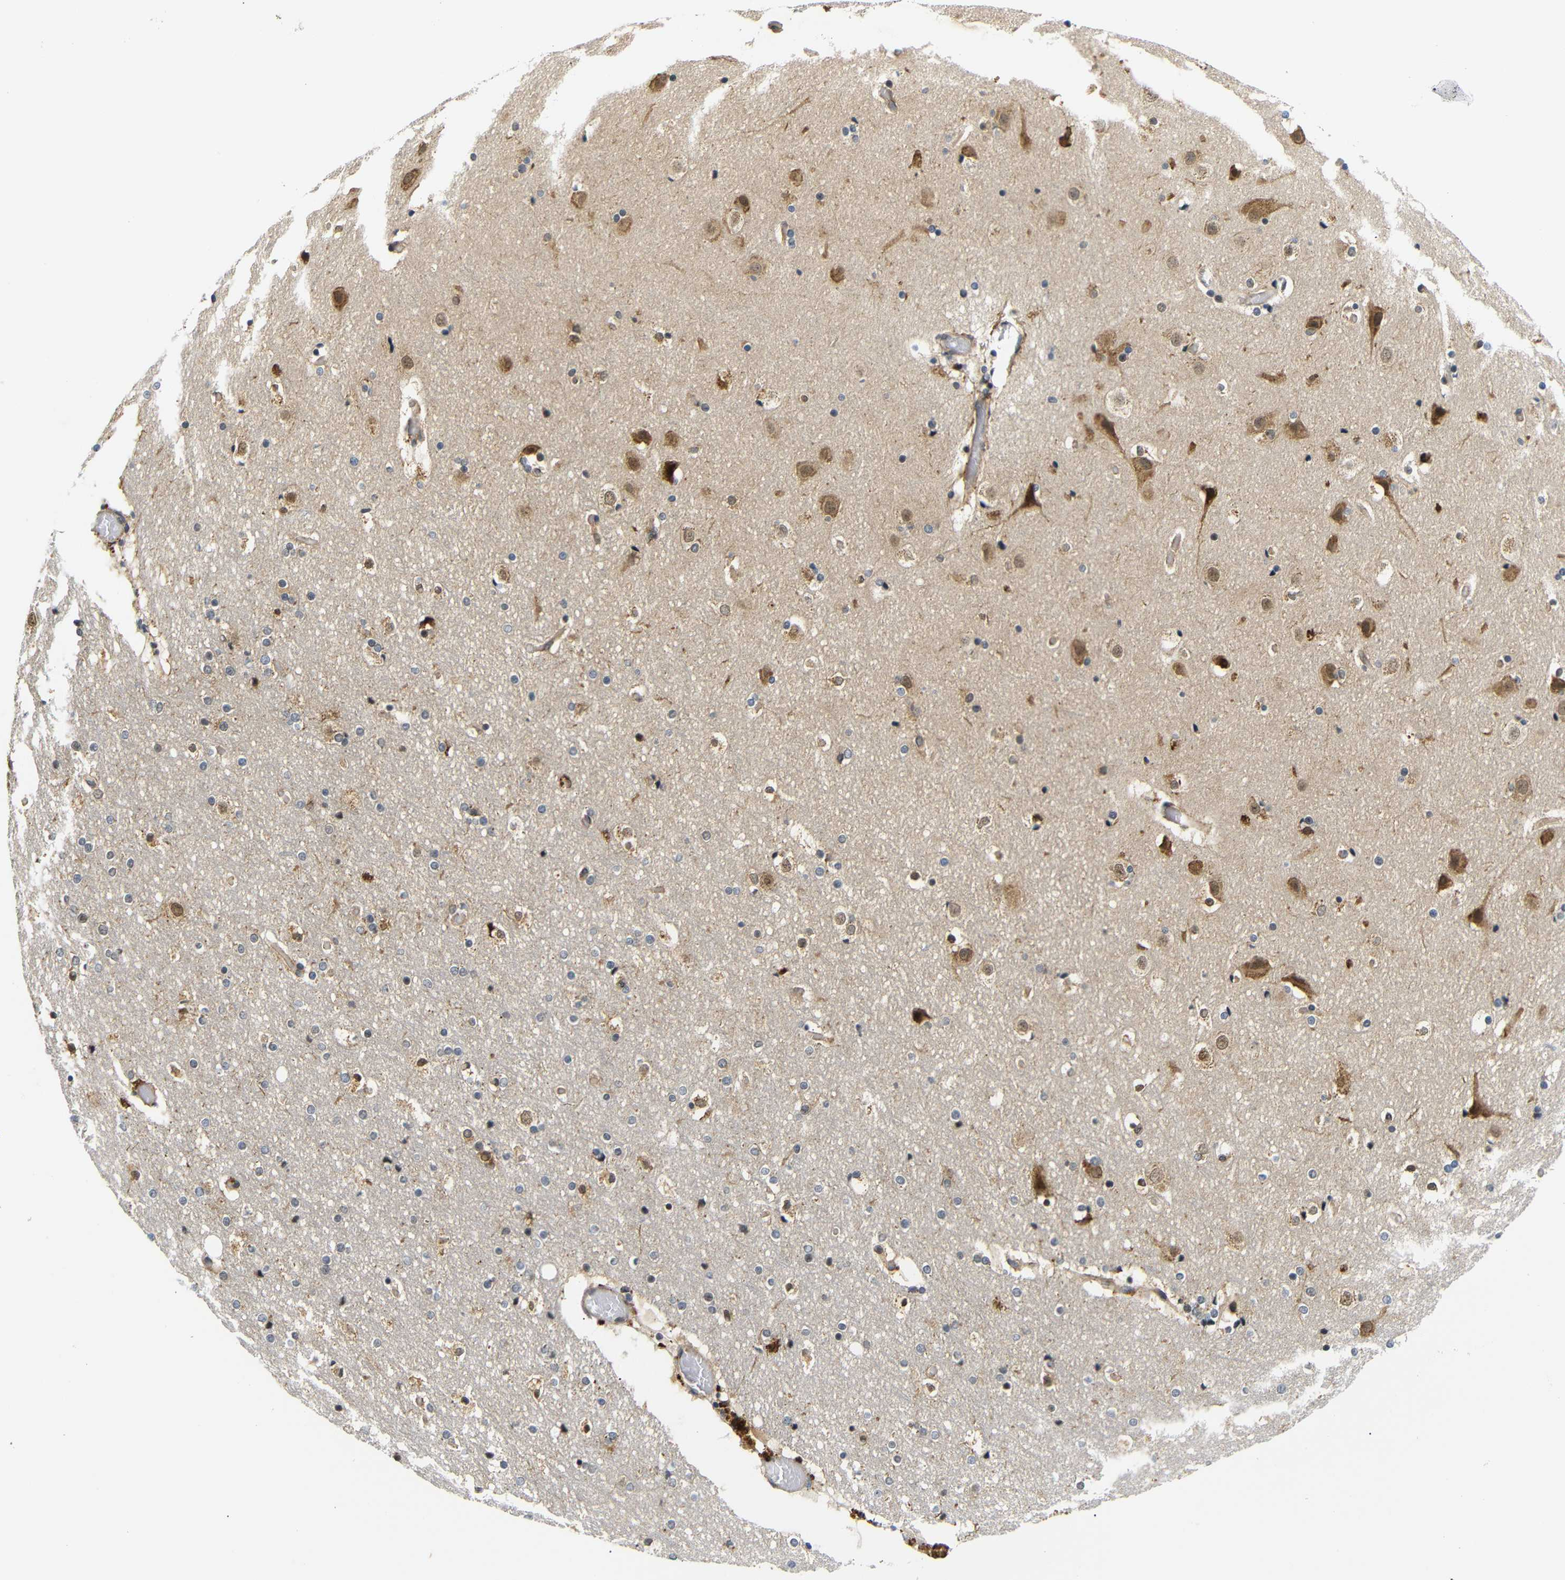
{"staining": {"intensity": "weak", "quantity": "25%-75%", "location": "cytoplasmic/membranous"}, "tissue": "cerebral cortex", "cell_type": "Endothelial cells", "image_type": "normal", "snomed": [{"axis": "morphology", "description": "Normal tissue, NOS"}, {"axis": "topography", "description": "Cerebral cortex"}], "caption": "Normal cerebral cortex exhibits weak cytoplasmic/membranous expression in approximately 25%-75% of endothelial cells, visualized by immunohistochemistry. (DAB = brown stain, brightfield microscopy at high magnification).", "gene": "GJA5", "patient": {"sex": "male", "age": 57}}